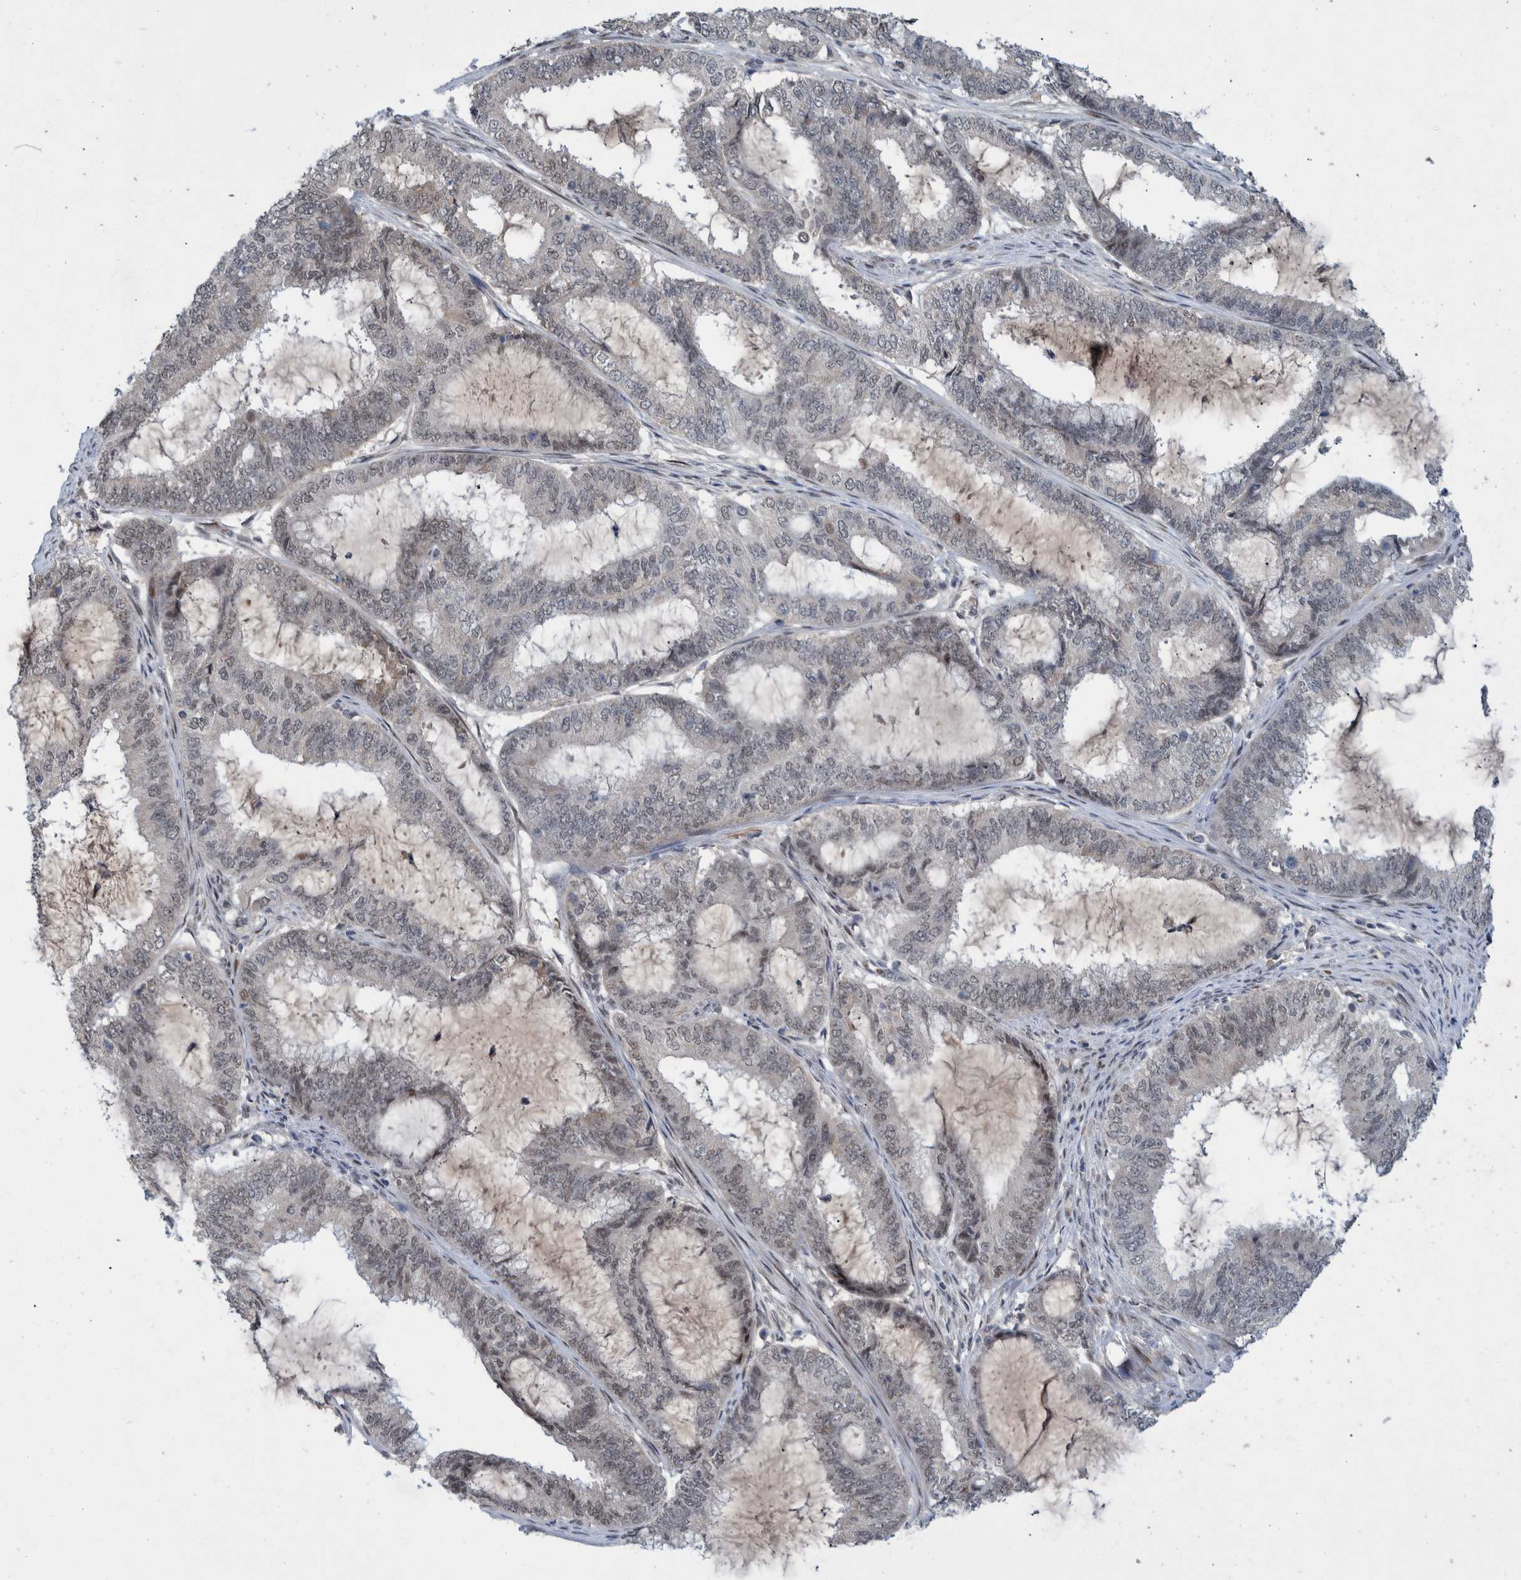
{"staining": {"intensity": "weak", "quantity": "<25%", "location": "nuclear"}, "tissue": "endometrial cancer", "cell_type": "Tumor cells", "image_type": "cancer", "snomed": [{"axis": "morphology", "description": "Adenocarcinoma, NOS"}, {"axis": "topography", "description": "Endometrium"}], "caption": "DAB immunohistochemical staining of human endometrial cancer shows no significant positivity in tumor cells.", "gene": "ESRP1", "patient": {"sex": "female", "age": 51}}